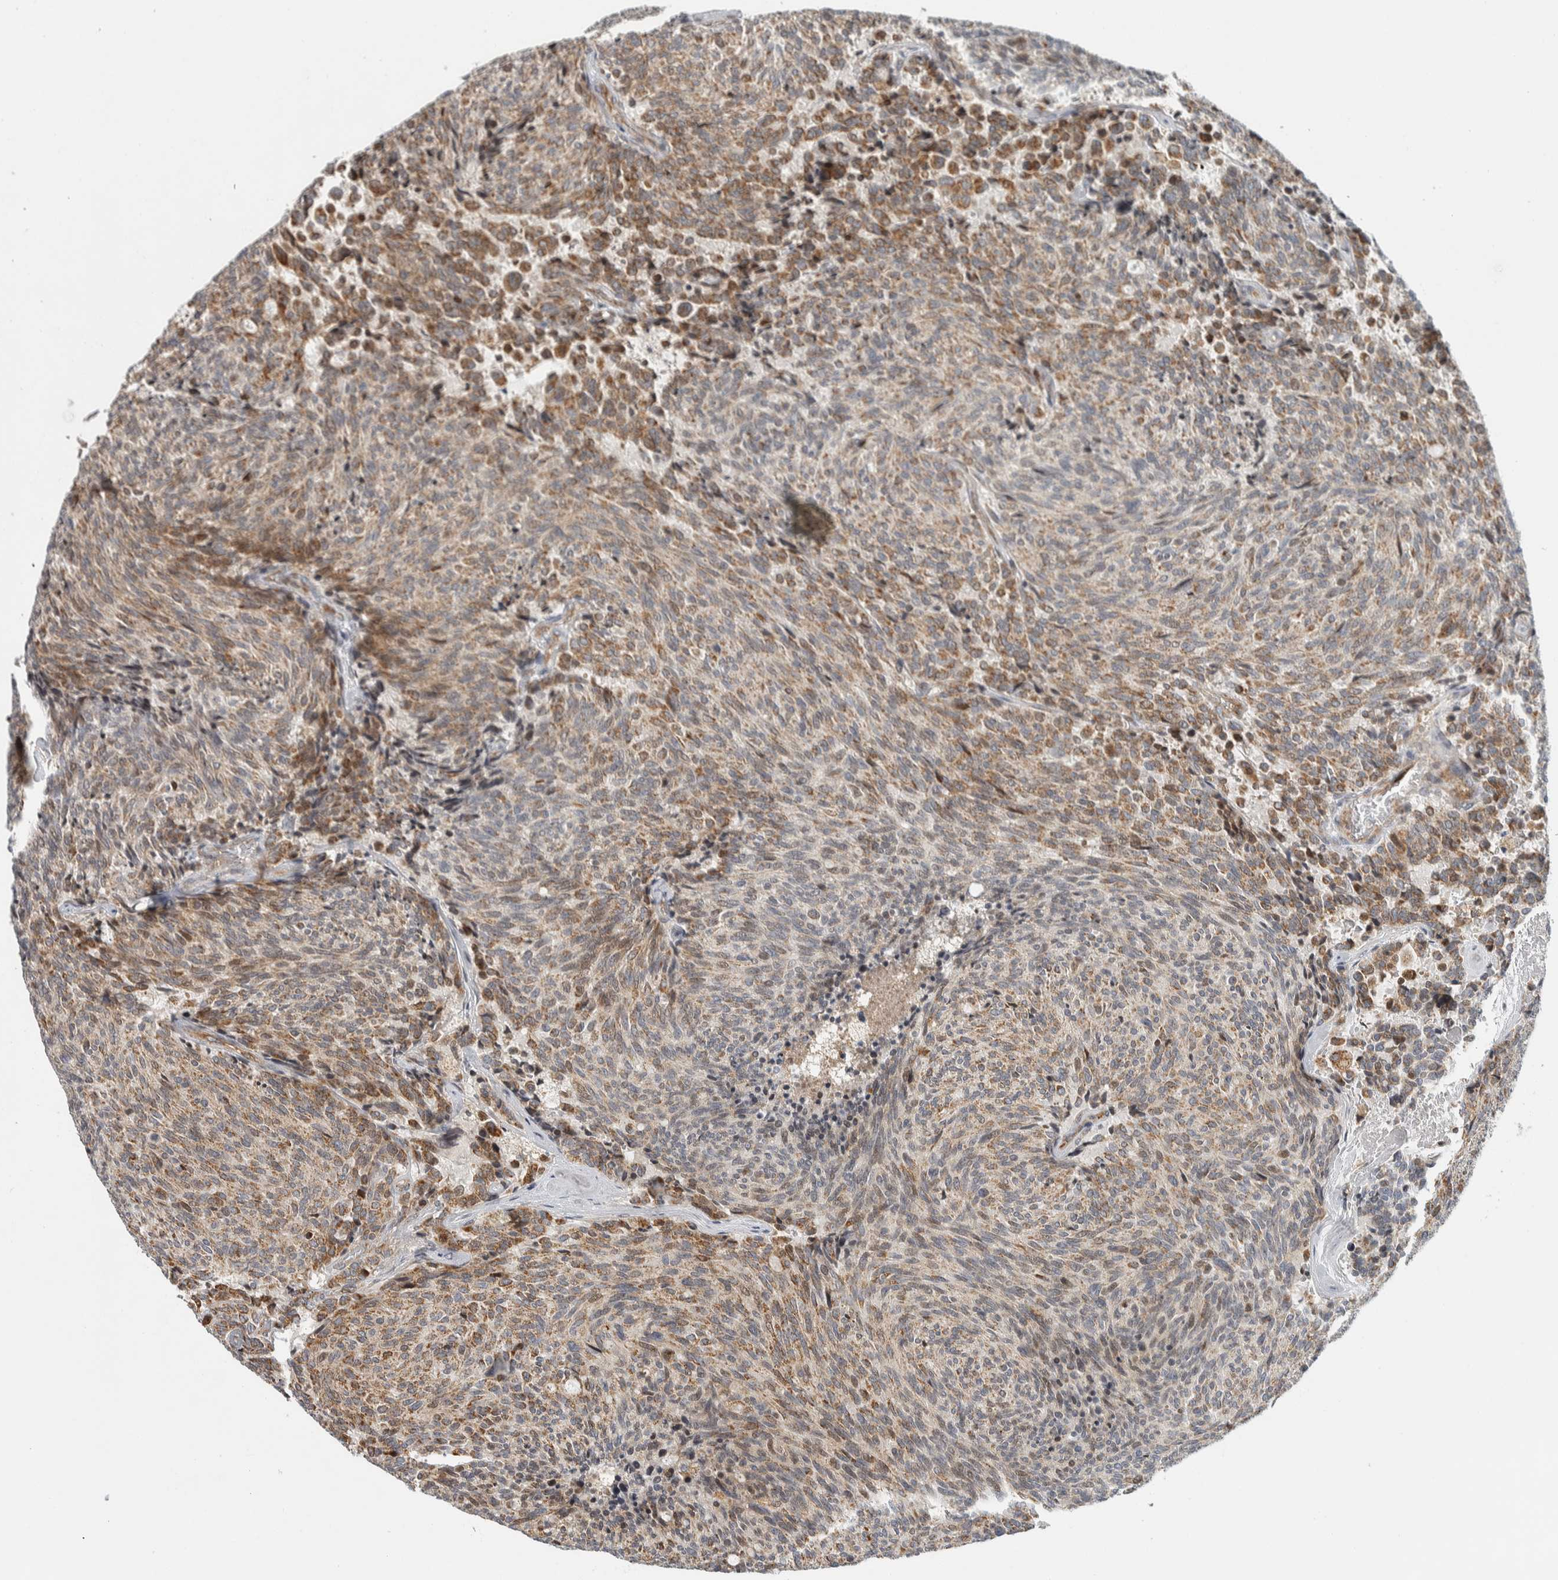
{"staining": {"intensity": "moderate", "quantity": ">75%", "location": "cytoplasmic/membranous"}, "tissue": "carcinoid", "cell_type": "Tumor cells", "image_type": "cancer", "snomed": [{"axis": "morphology", "description": "Carcinoid, malignant, NOS"}, {"axis": "topography", "description": "Pancreas"}], "caption": "An image of human carcinoid stained for a protein reveals moderate cytoplasmic/membranous brown staining in tumor cells.", "gene": "AFP", "patient": {"sex": "female", "age": 54}}